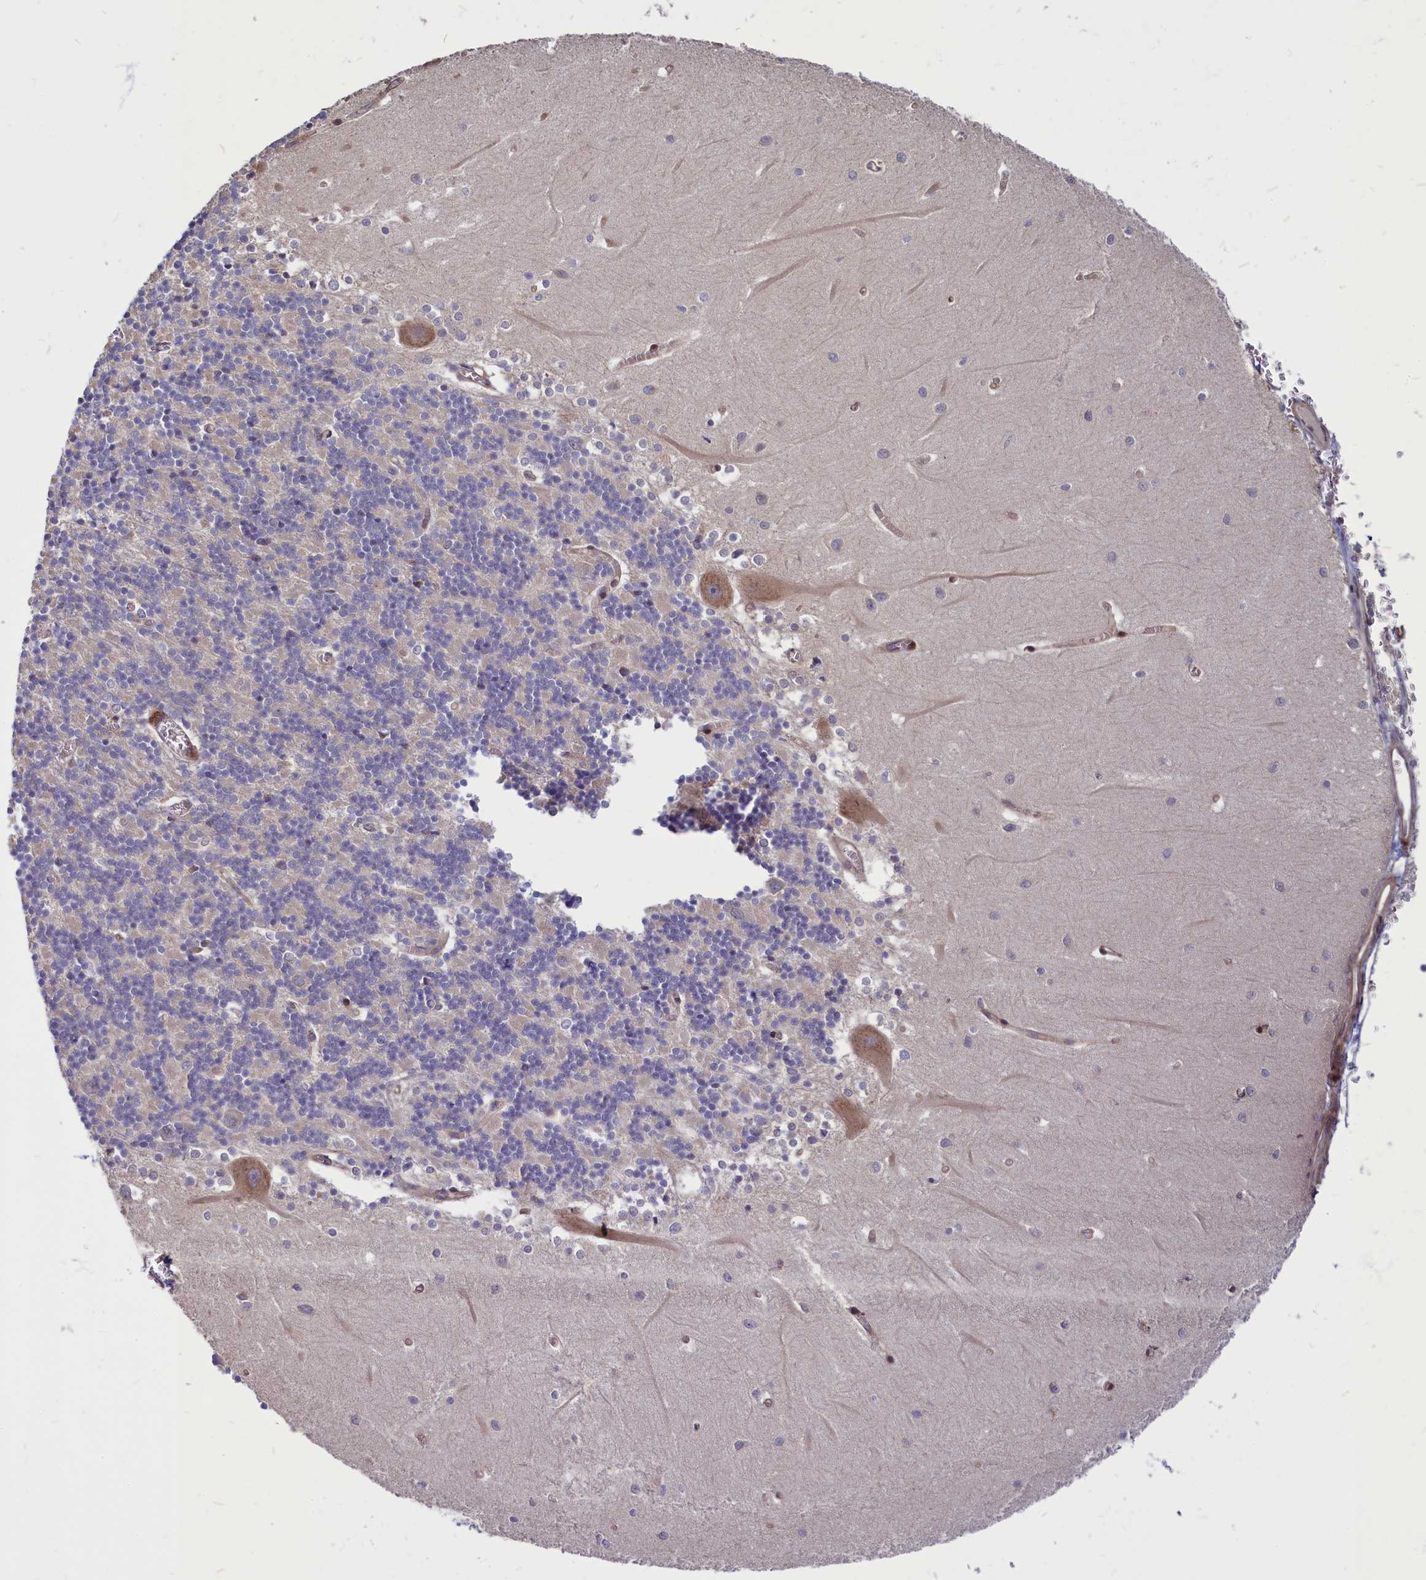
{"staining": {"intensity": "negative", "quantity": "none", "location": "none"}, "tissue": "cerebellum", "cell_type": "Cells in granular layer", "image_type": "normal", "snomed": [{"axis": "morphology", "description": "Normal tissue, NOS"}, {"axis": "topography", "description": "Cerebellum"}], "caption": "Photomicrograph shows no protein staining in cells in granular layer of unremarkable cerebellum.", "gene": "ENSG00000274944", "patient": {"sex": "male", "age": 37}}